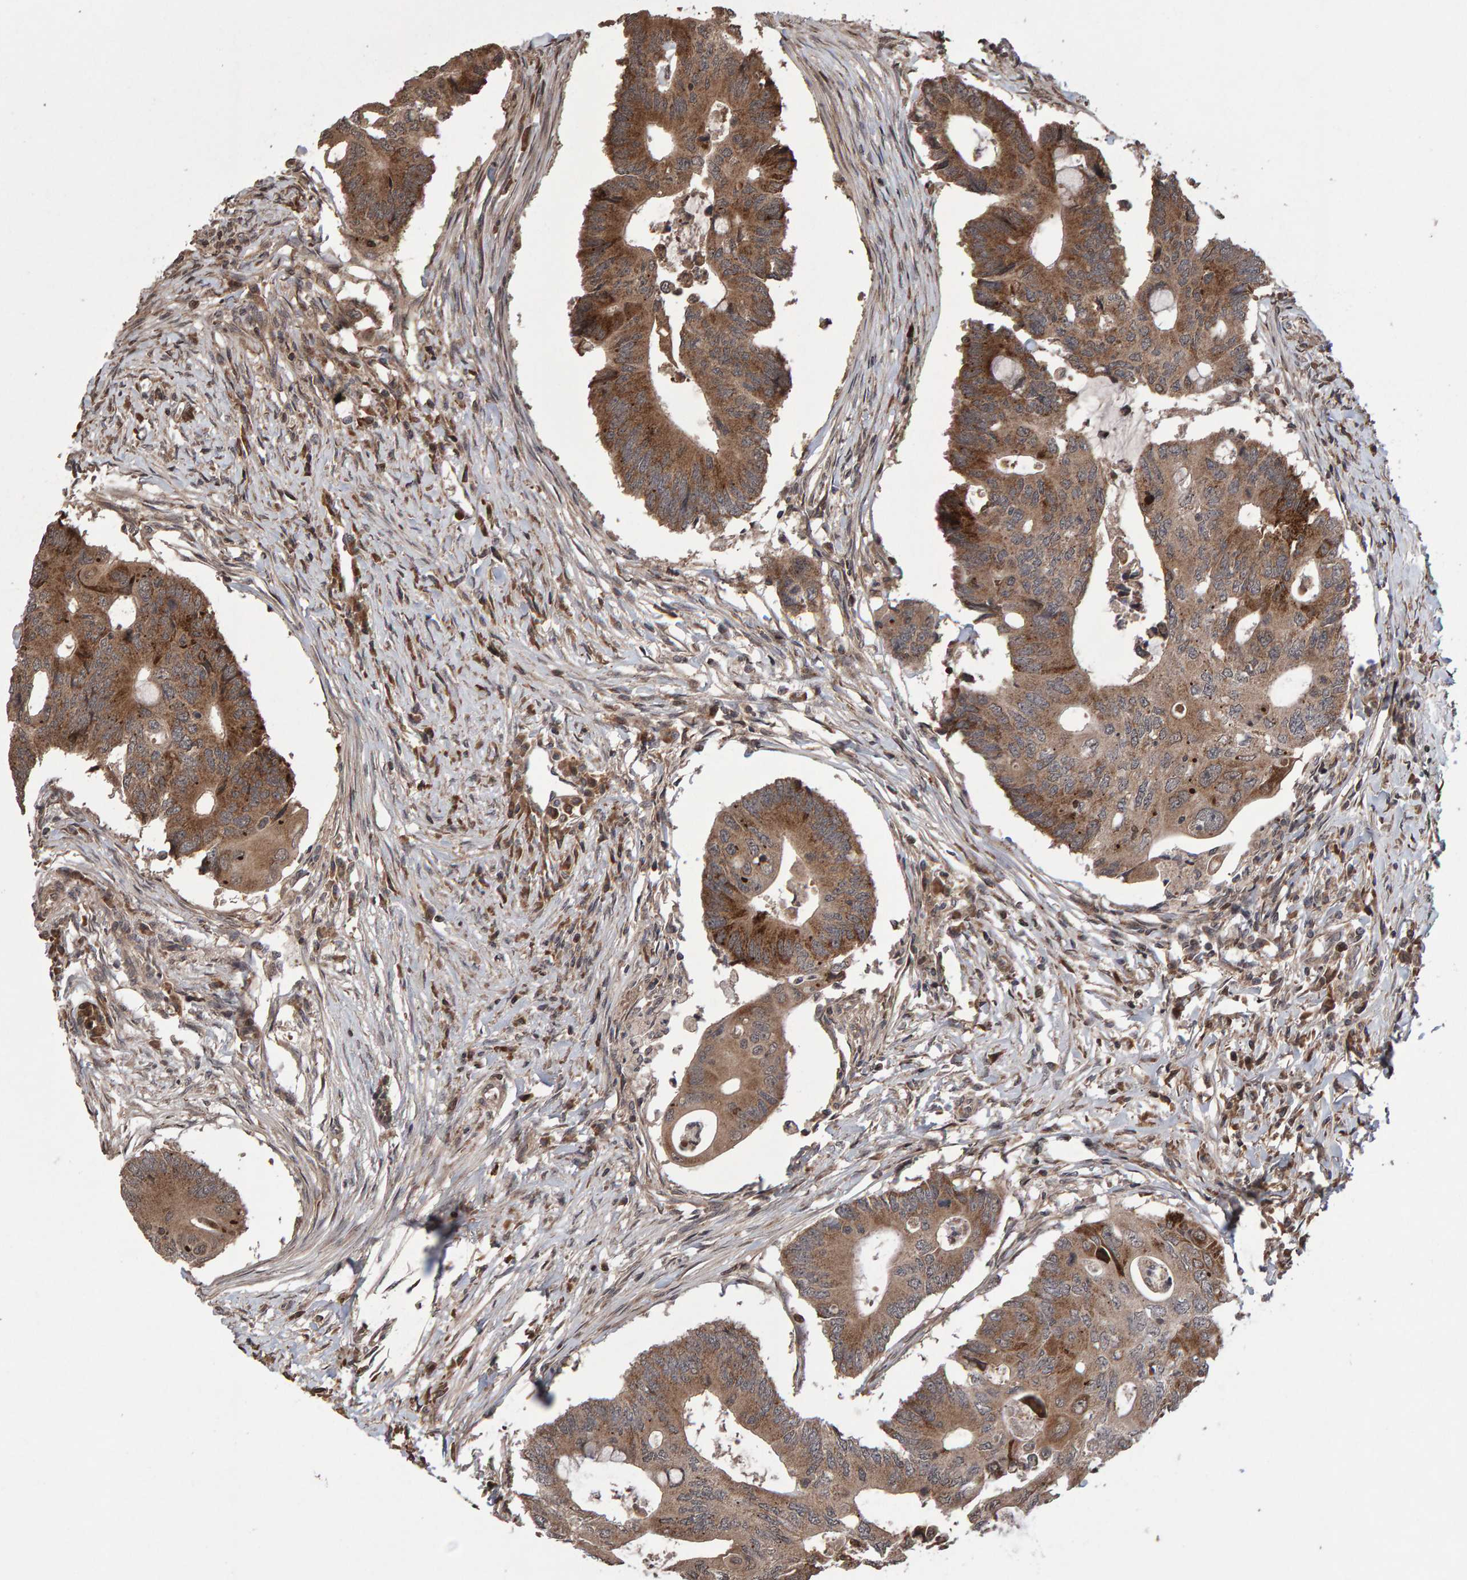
{"staining": {"intensity": "moderate", "quantity": ">75%", "location": "cytoplasmic/membranous"}, "tissue": "colorectal cancer", "cell_type": "Tumor cells", "image_type": "cancer", "snomed": [{"axis": "morphology", "description": "Adenocarcinoma, NOS"}, {"axis": "topography", "description": "Colon"}], "caption": "Human adenocarcinoma (colorectal) stained for a protein (brown) exhibits moderate cytoplasmic/membranous positive positivity in approximately >75% of tumor cells.", "gene": "PECR", "patient": {"sex": "male", "age": 71}}